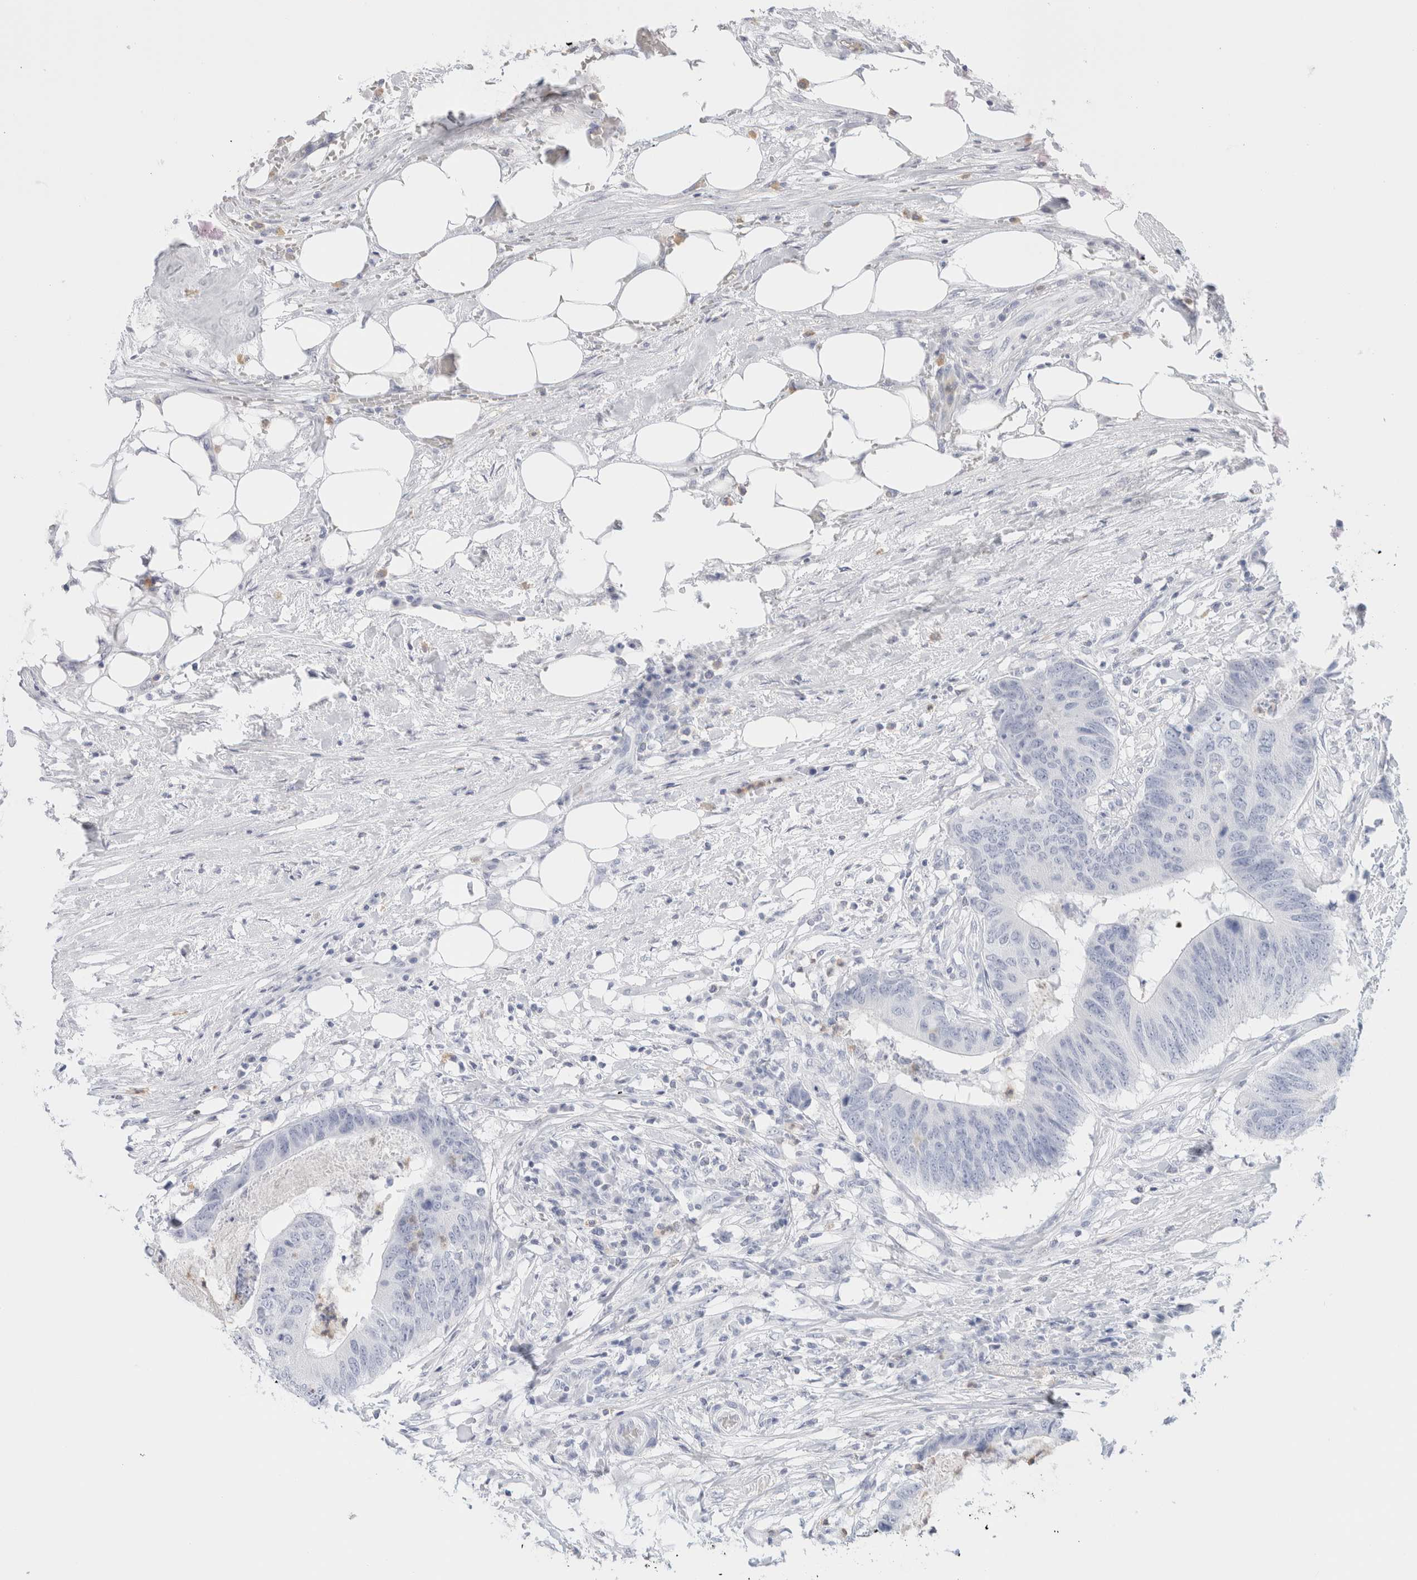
{"staining": {"intensity": "negative", "quantity": "none", "location": "none"}, "tissue": "colorectal cancer", "cell_type": "Tumor cells", "image_type": "cancer", "snomed": [{"axis": "morphology", "description": "Adenocarcinoma, NOS"}, {"axis": "topography", "description": "Colon"}], "caption": "High magnification brightfield microscopy of colorectal adenocarcinoma stained with DAB (brown) and counterstained with hematoxylin (blue): tumor cells show no significant staining. (DAB (3,3'-diaminobenzidine) immunohistochemistry, high magnification).", "gene": "ARG1", "patient": {"sex": "male", "age": 56}}